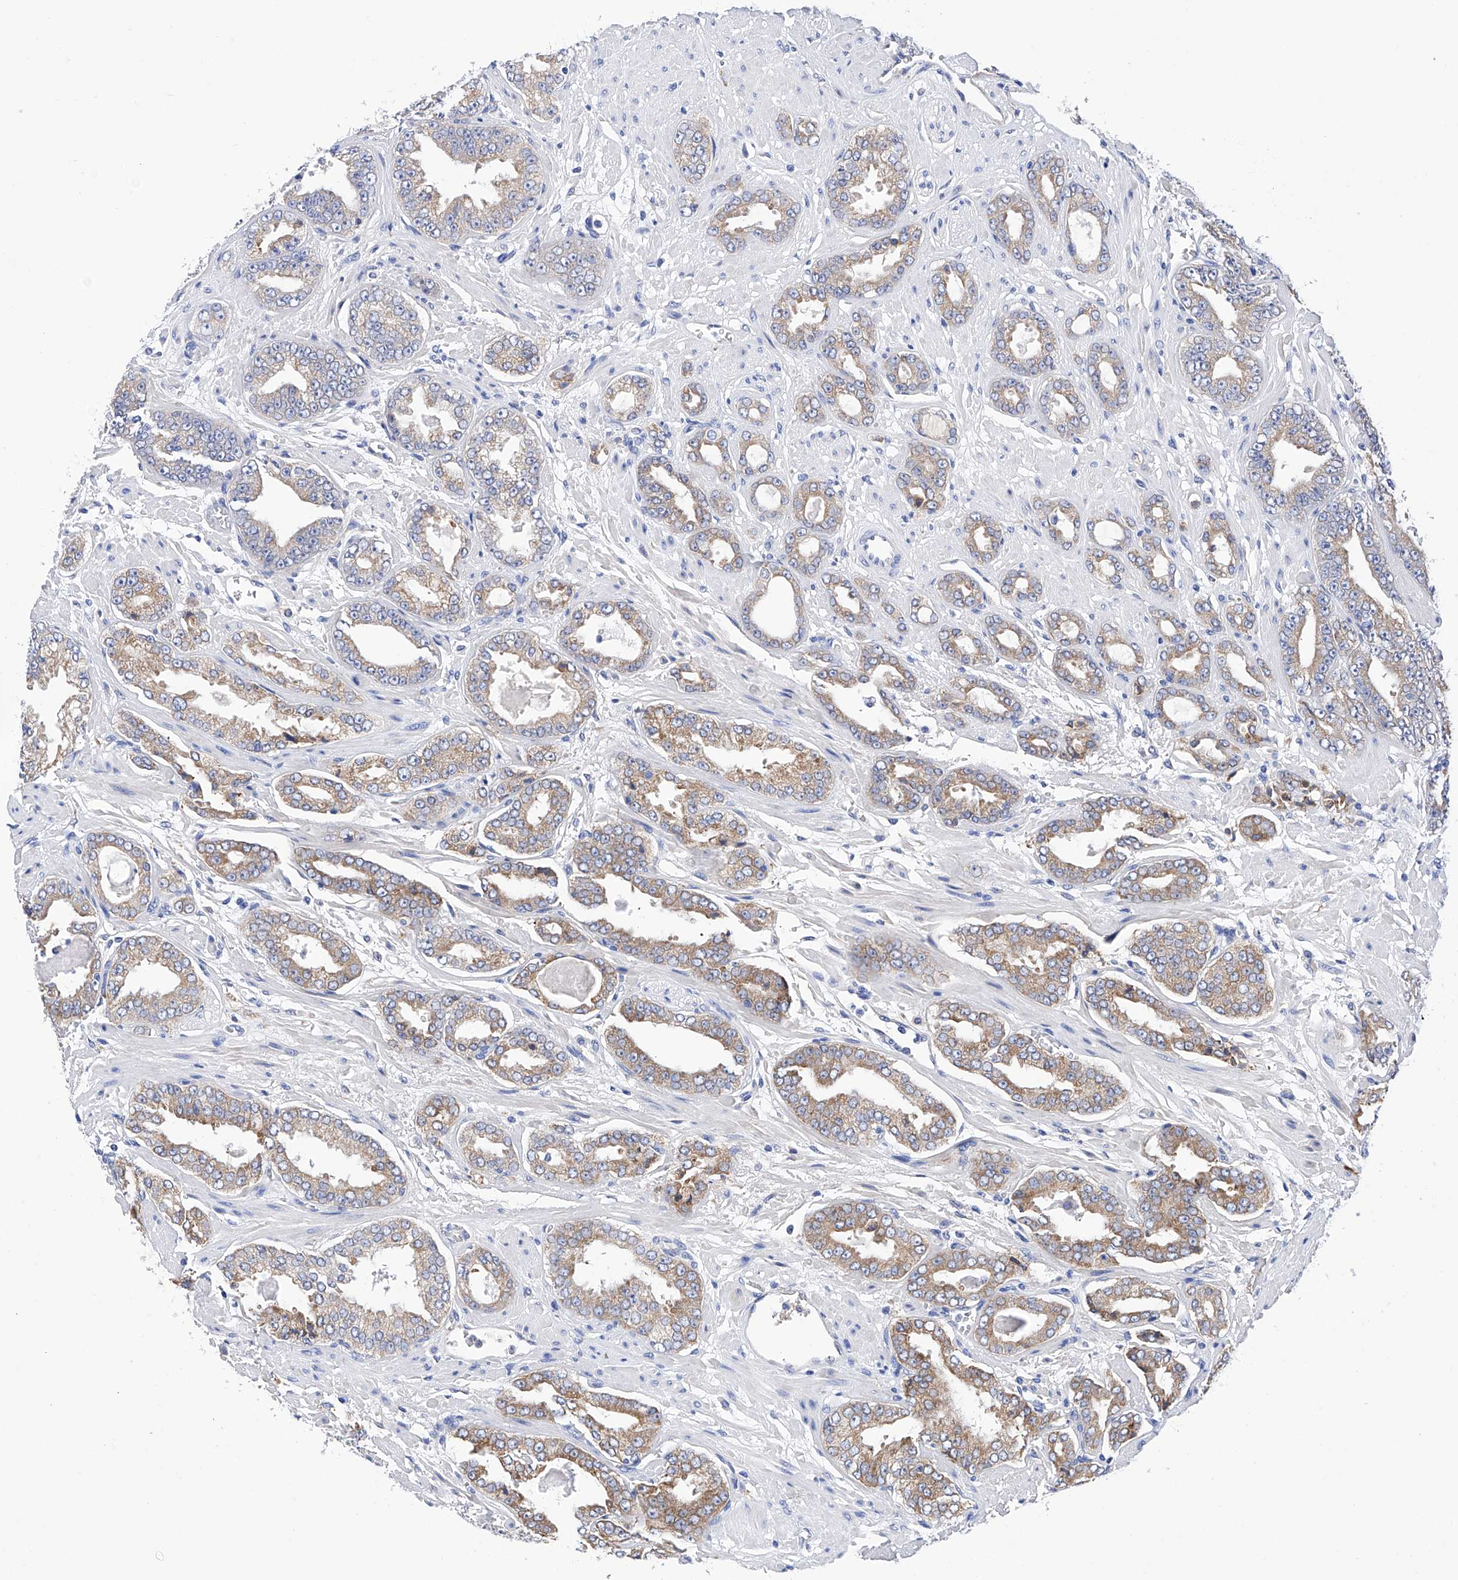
{"staining": {"intensity": "moderate", "quantity": "25%-75%", "location": "cytoplasmic/membranous"}, "tissue": "prostate cancer", "cell_type": "Tumor cells", "image_type": "cancer", "snomed": [{"axis": "morphology", "description": "Adenocarcinoma, High grade"}, {"axis": "topography", "description": "Prostate"}], "caption": "A brown stain labels moderate cytoplasmic/membranous positivity of a protein in human prostate cancer tumor cells.", "gene": "PDIA5", "patient": {"sex": "male", "age": 71}}